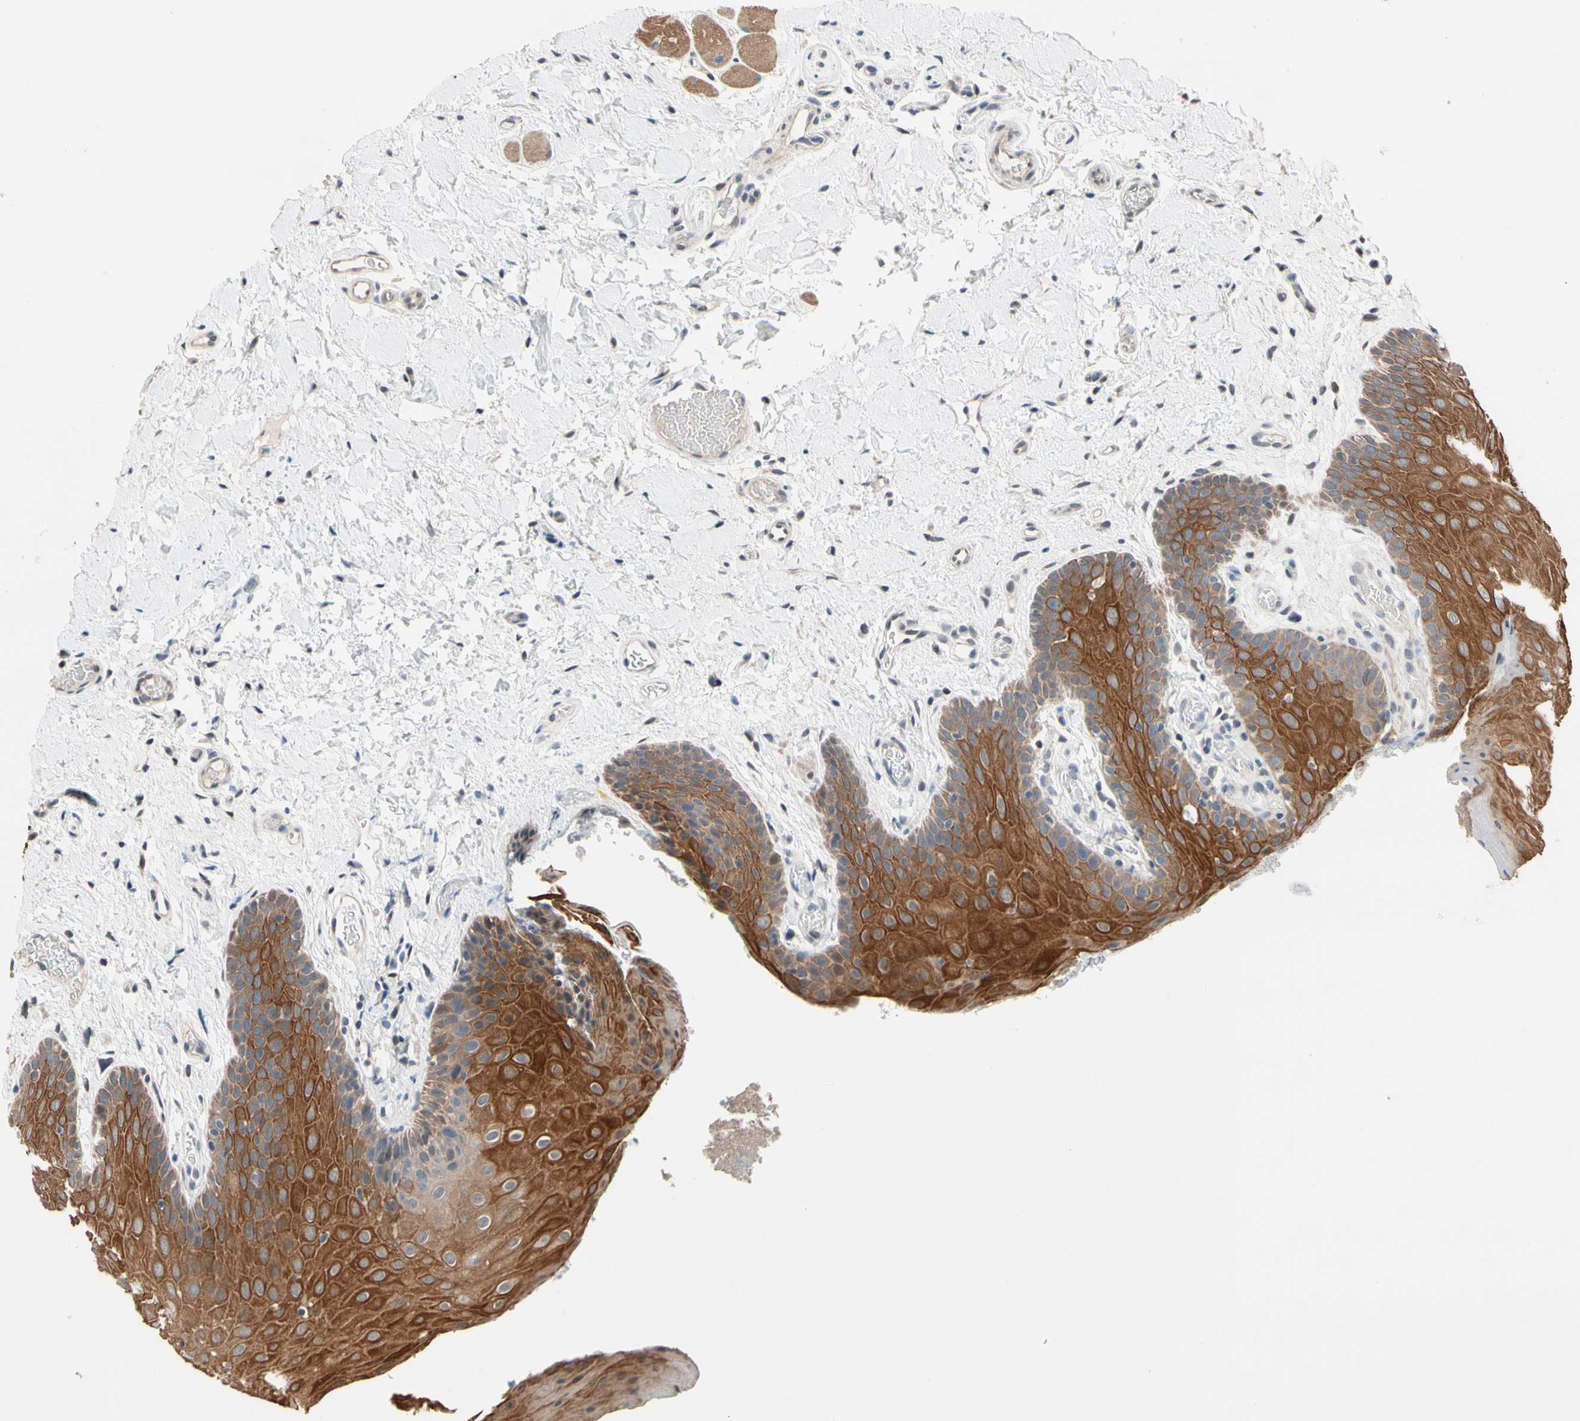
{"staining": {"intensity": "moderate", "quantity": ">75%", "location": "cytoplasmic/membranous"}, "tissue": "oral mucosa", "cell_type": "Squamous epithelial cells", "image_type": "normal", "snomed": [{"axis": "morphology", "description": "Normal tissue, NOS"}, {"axis": "topography", "description": "Oral tissue"}], "caption": "Immunohistochemistry staining of unremarkable oral mucosa, which displays medium levels of moderate cytoplasmic/membranous positivity in approximately >75% of squamous epithelial cells indicating moderate cytoplasmic/membranous protein staining. The staining was performed using DAB (3,3'-diaminobenzidine) (brown) for protein detection and nuclei were counterstained in hematoxylin (blue).", "gene": "NGEF", "patient": {"sex": "male", "age": 54}}